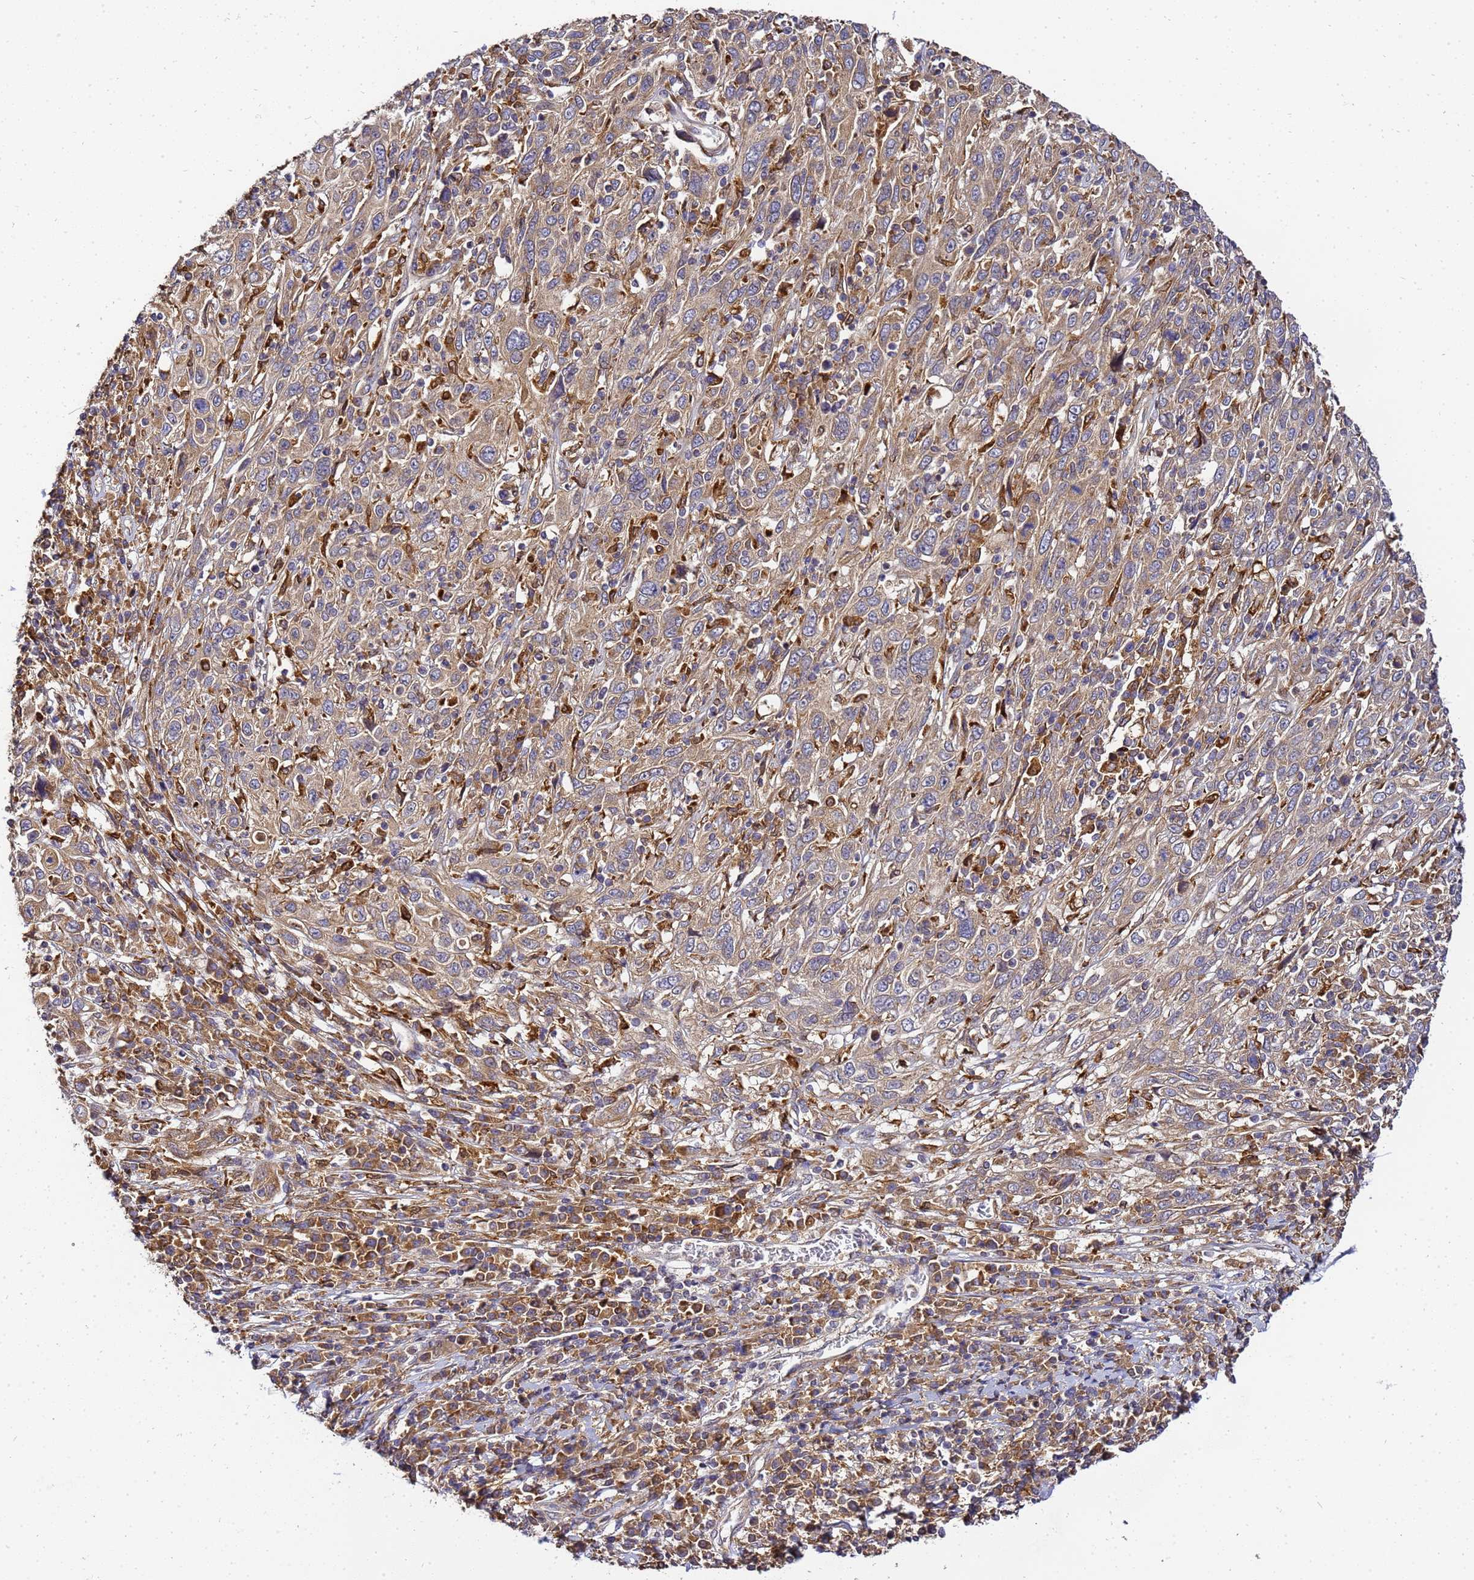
{"staining": {"intensity": "moderate", "quantity": ">75%", "location": "cytoplasmic/membranous"}, "tissue": "cervical cancer", "cell_type": "Tumor cells", "image_type": "cancer", "snomed": [{"axis": "morphology", "description": "Squamous cell carcinoma, NOS"}, {"axis": "topography", "description": "Cervix"}], "caption": "Brown immunohistochemical staining in human cervical squamous cell carcinoma demonstrates moderate cytoplasmic/membranous staining in approximately >75% of tumor cells.", "gene": "ADPGK", "patient": {"sex": "female", "age": 46}}